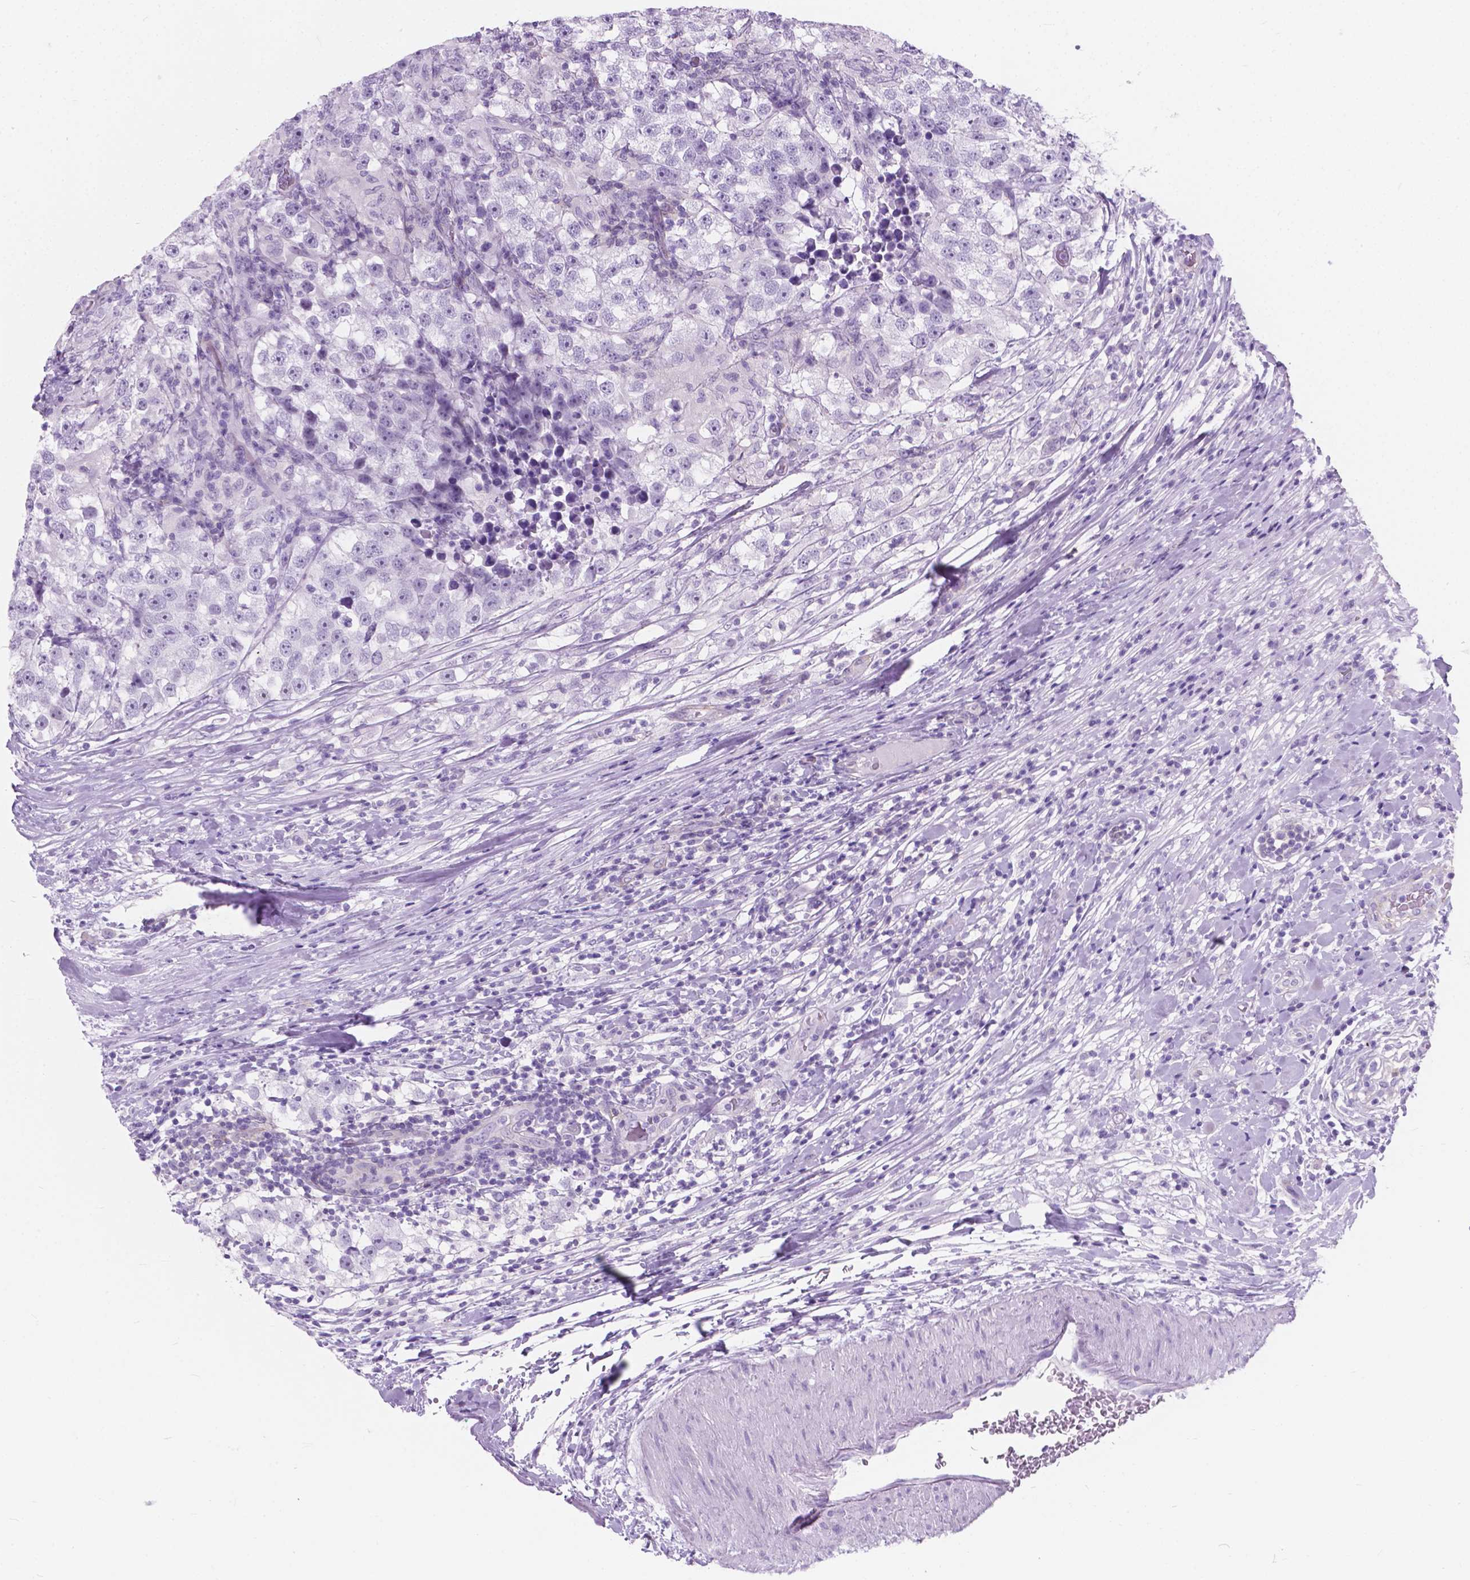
{"staining": {"intensity": "negative", "quantity": "none", "location": "none"}, "tissue": "testis cancer", "cell_type": "Tumor cells", "image_type": "cancer", "snomed": [{"axis": "morphology", "description": "Seminoma, NOS"}, {"axis": "topography", "description": "Testis"}], "caption": "A photomicrograph of testis cancer stained for a protein demonstrates no brown staining in tumor cells.", "gene": "KIAA0040", "patient": {"sex": "male", "age": 46}}